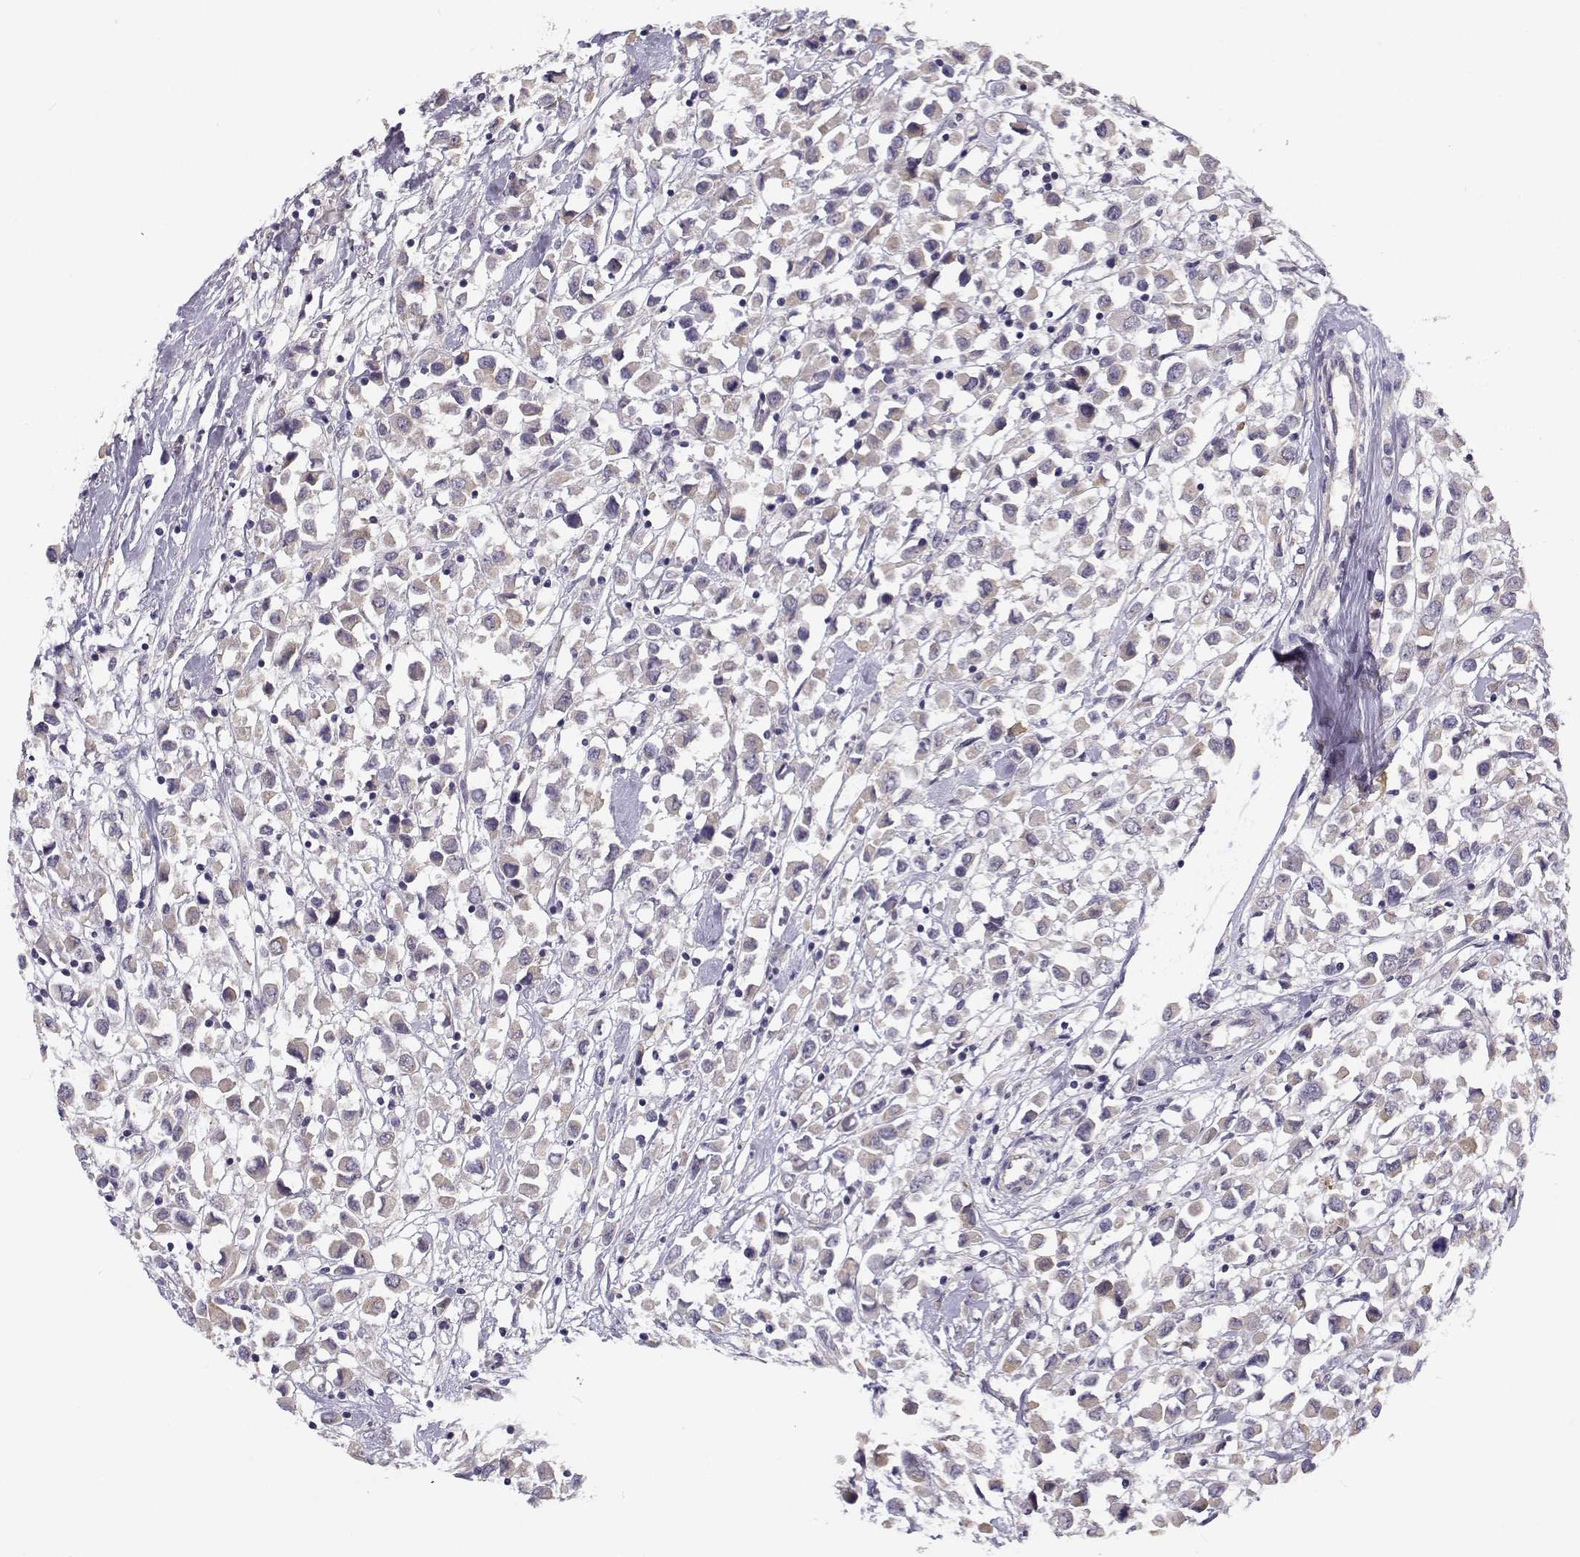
{"staining": {"intensity": "weak", "quantity": "<25%", "location": "cytoplasmic/membranous"}, "tissue": "breast cancer", "cell_type": "Tumor cells", "image_type": "cancer", "snomed": [{"axis": "morphology", "description": "Duct carcinoma"}, {"axis": "topography", "description": "Breast"}], "caption": "IHC photomicrograph of neoplastic tissue: breast cancer (invasive ductal carcinoma) stained with DAB (3,3'-diaminobenzidine) reveals no significant protein positivity in tumor cells.", "gene": "TMEM145", "patient": {"sex": "female", "age": 61}}